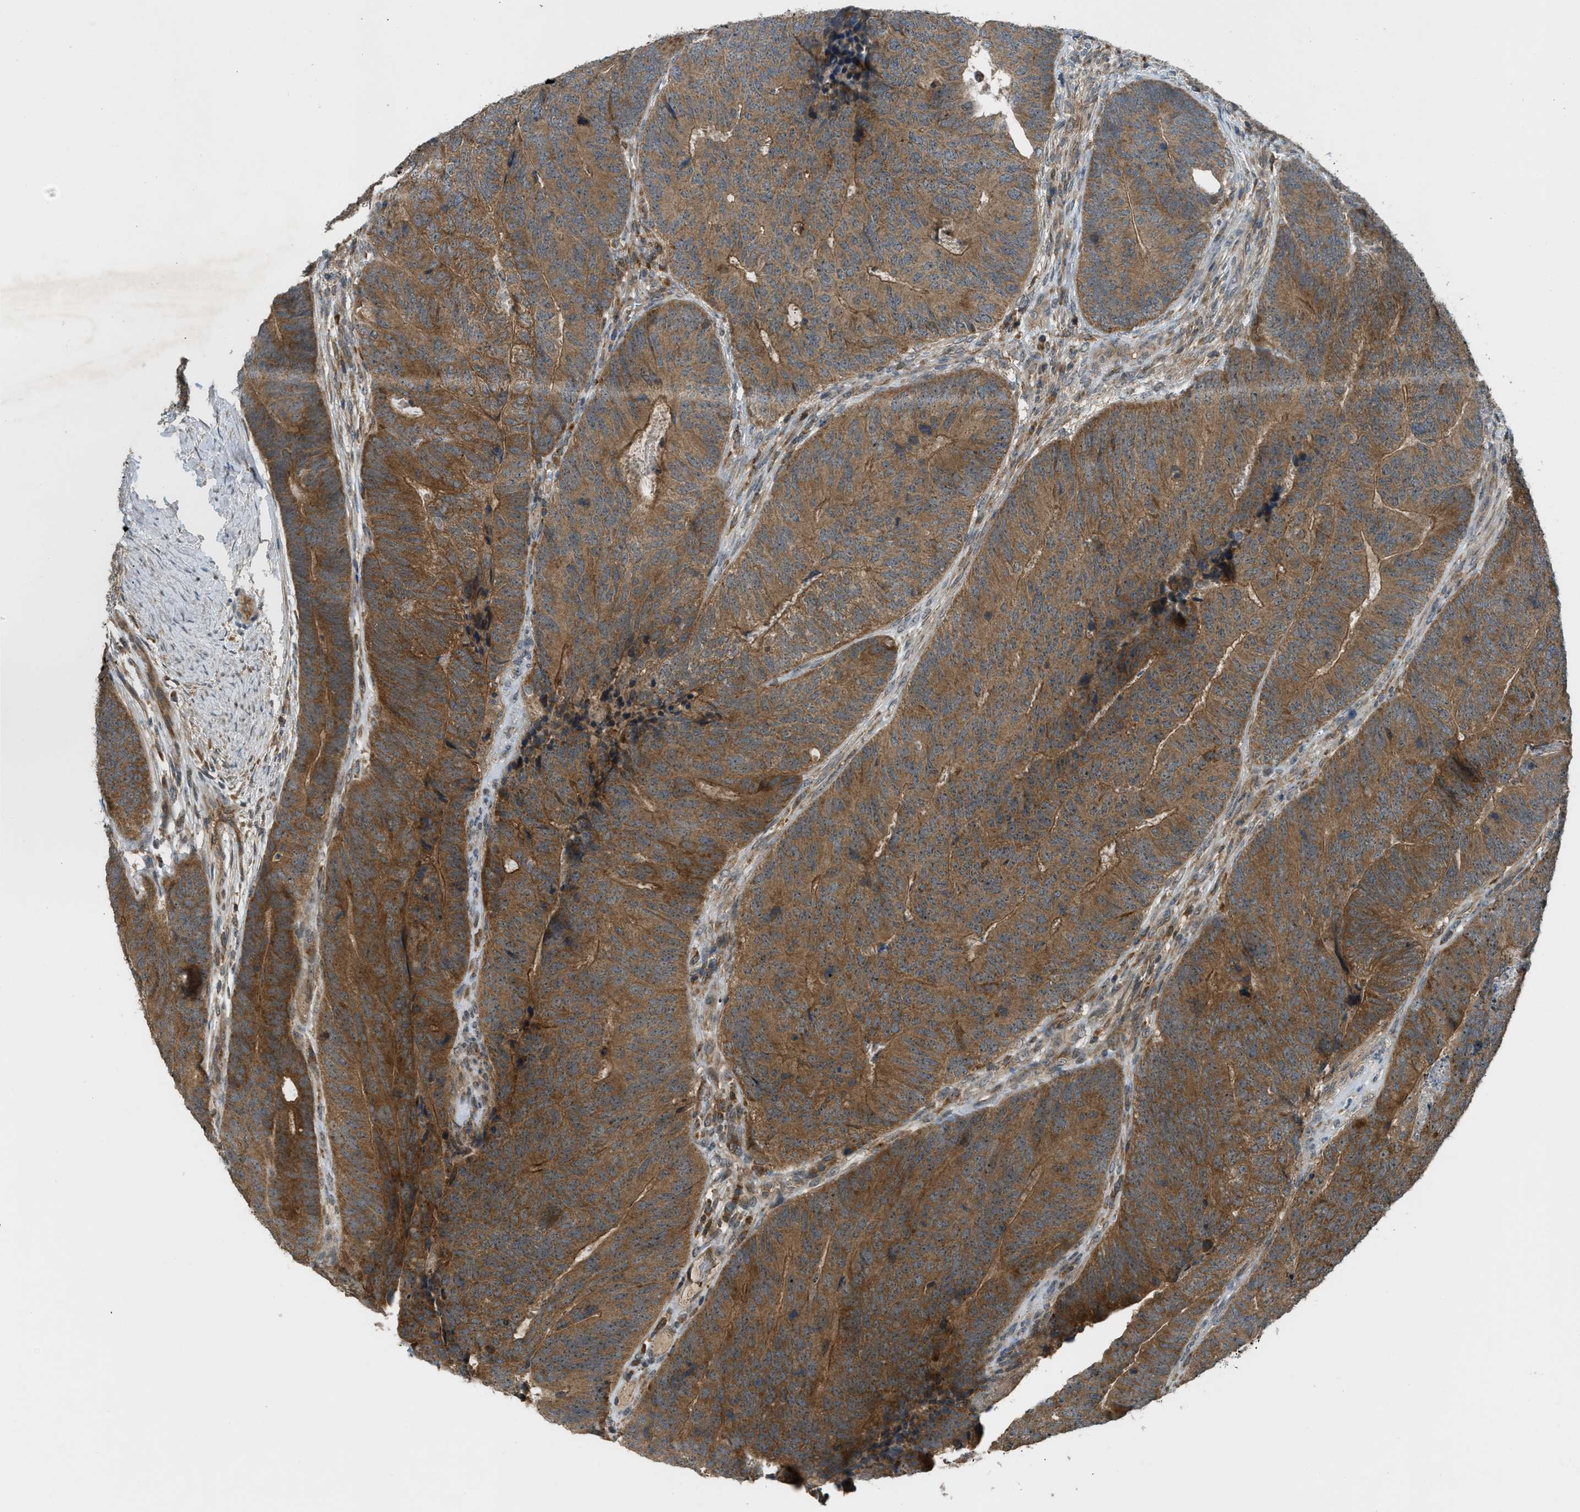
{"staining": {"intensity": "strong", "quantity": ">75%", "location": "cytoplasmic/membranous"}, "tissue": "colorectal cancer", "cell_type": "Tumor cells", "image_type": "cancer", "snomed": [{"axis": "morphology", "description": "Normal tissue, NOS"}, {"axis": "morphology", "description": "Adenocarcinoma, NOS"}, {"axis": "topography", "description": "Rectum"}], "caption": "Protein analysis of colorectal cancer tissue demonstrates strong cytoplasmic/membranous staining in about >75% of tumor cells.", "gene": "ZNF71", "patient": {"sex": "female", "age": 66}}